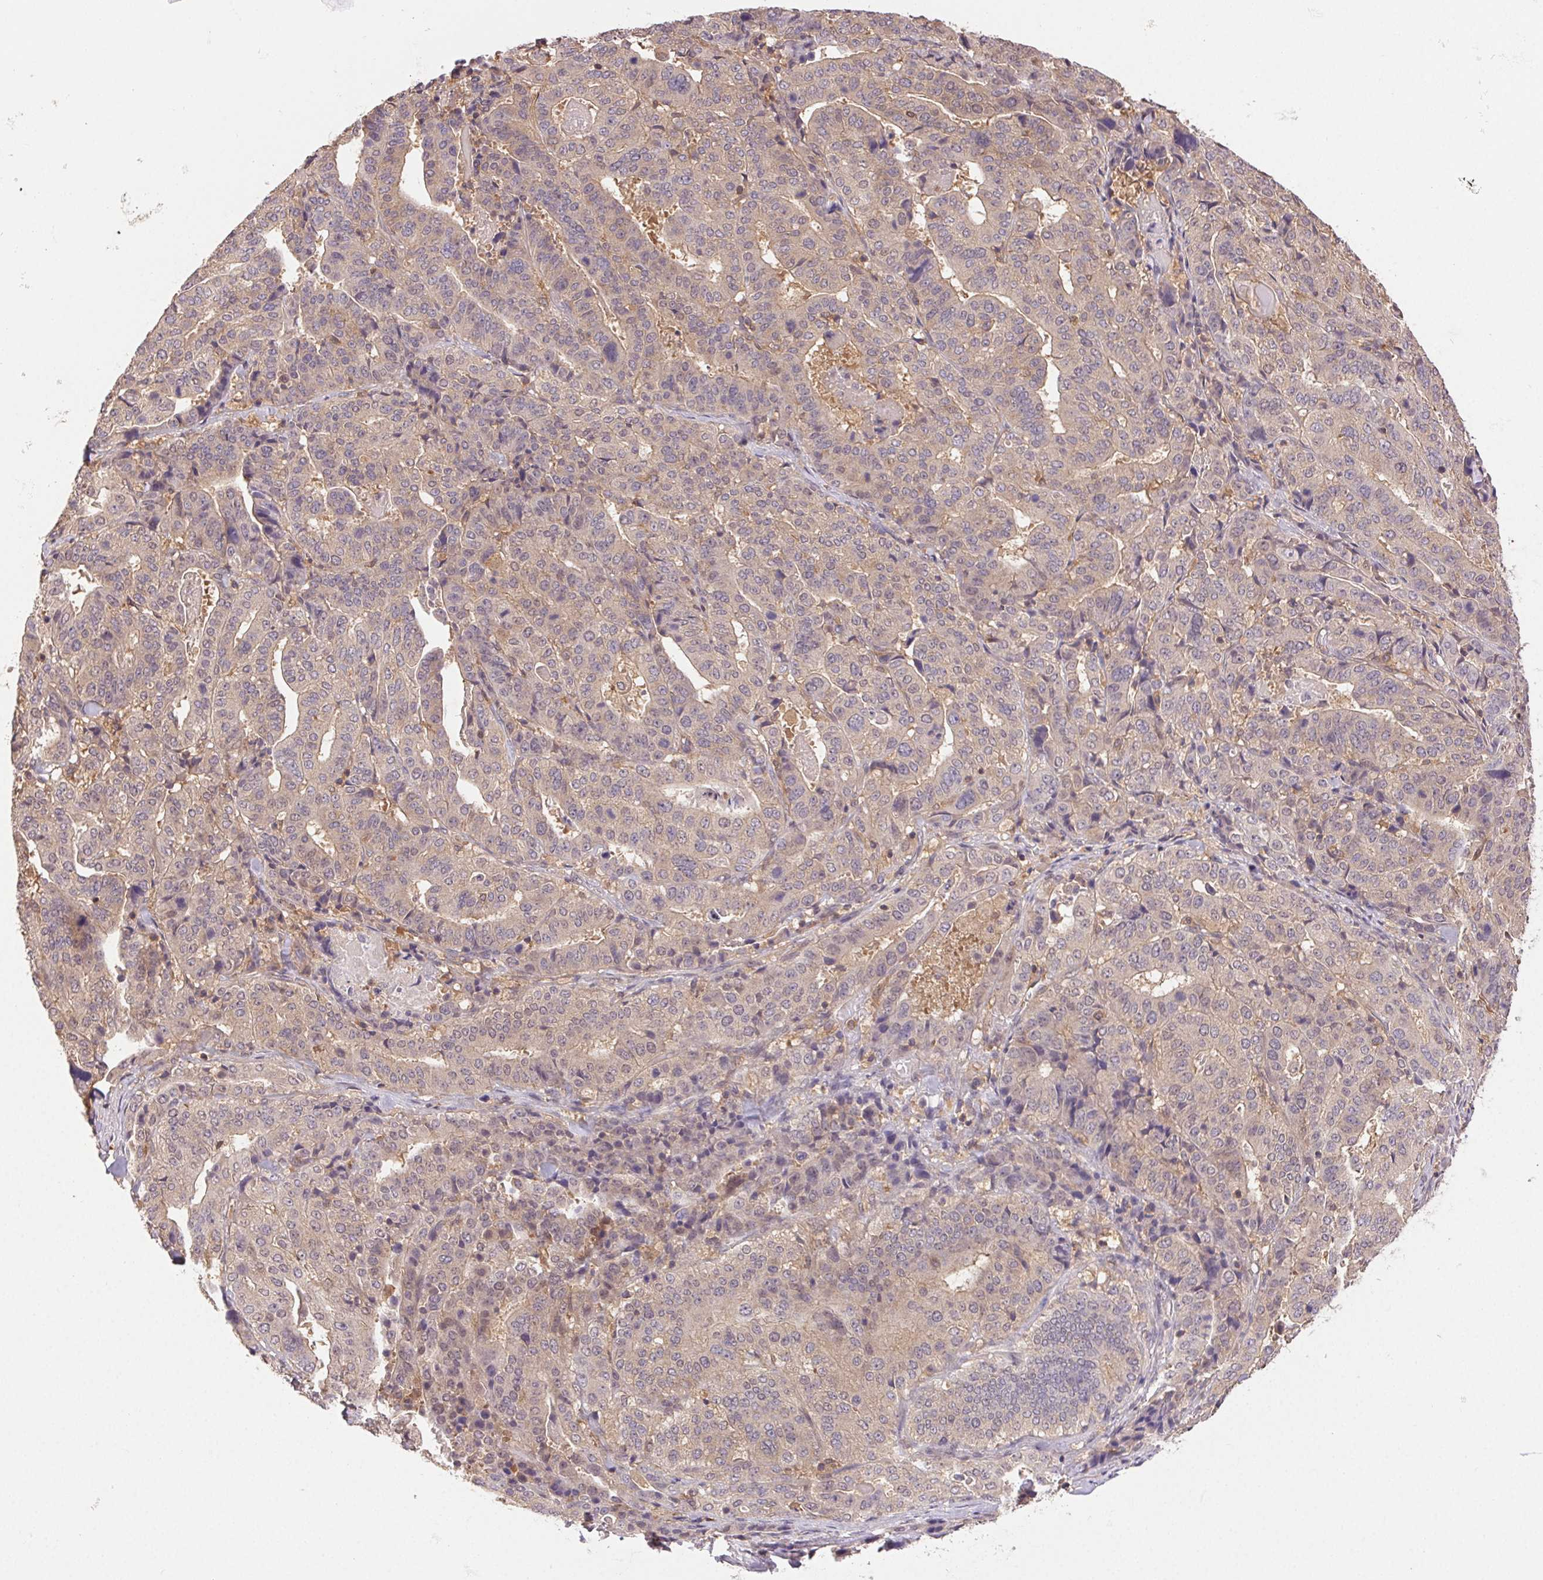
{"staining": {"intensity": "negative", "quantity": "none", "location": "none"}, "tissue": "stomach cancer", "cell_type": "Tumor cells", "image_type": "cancer", "snomed": [{"axis": "morphology", "description": "Adenocarcinoma, NOS"}, {"axis": "topography", "description": "Stomach"}], "caption": "Immunohistochemistry of human stomach cancer exhibits no staining in tumor cells.", "gene": "GDI2", "patient": {"sex": "male", "age": 48}}